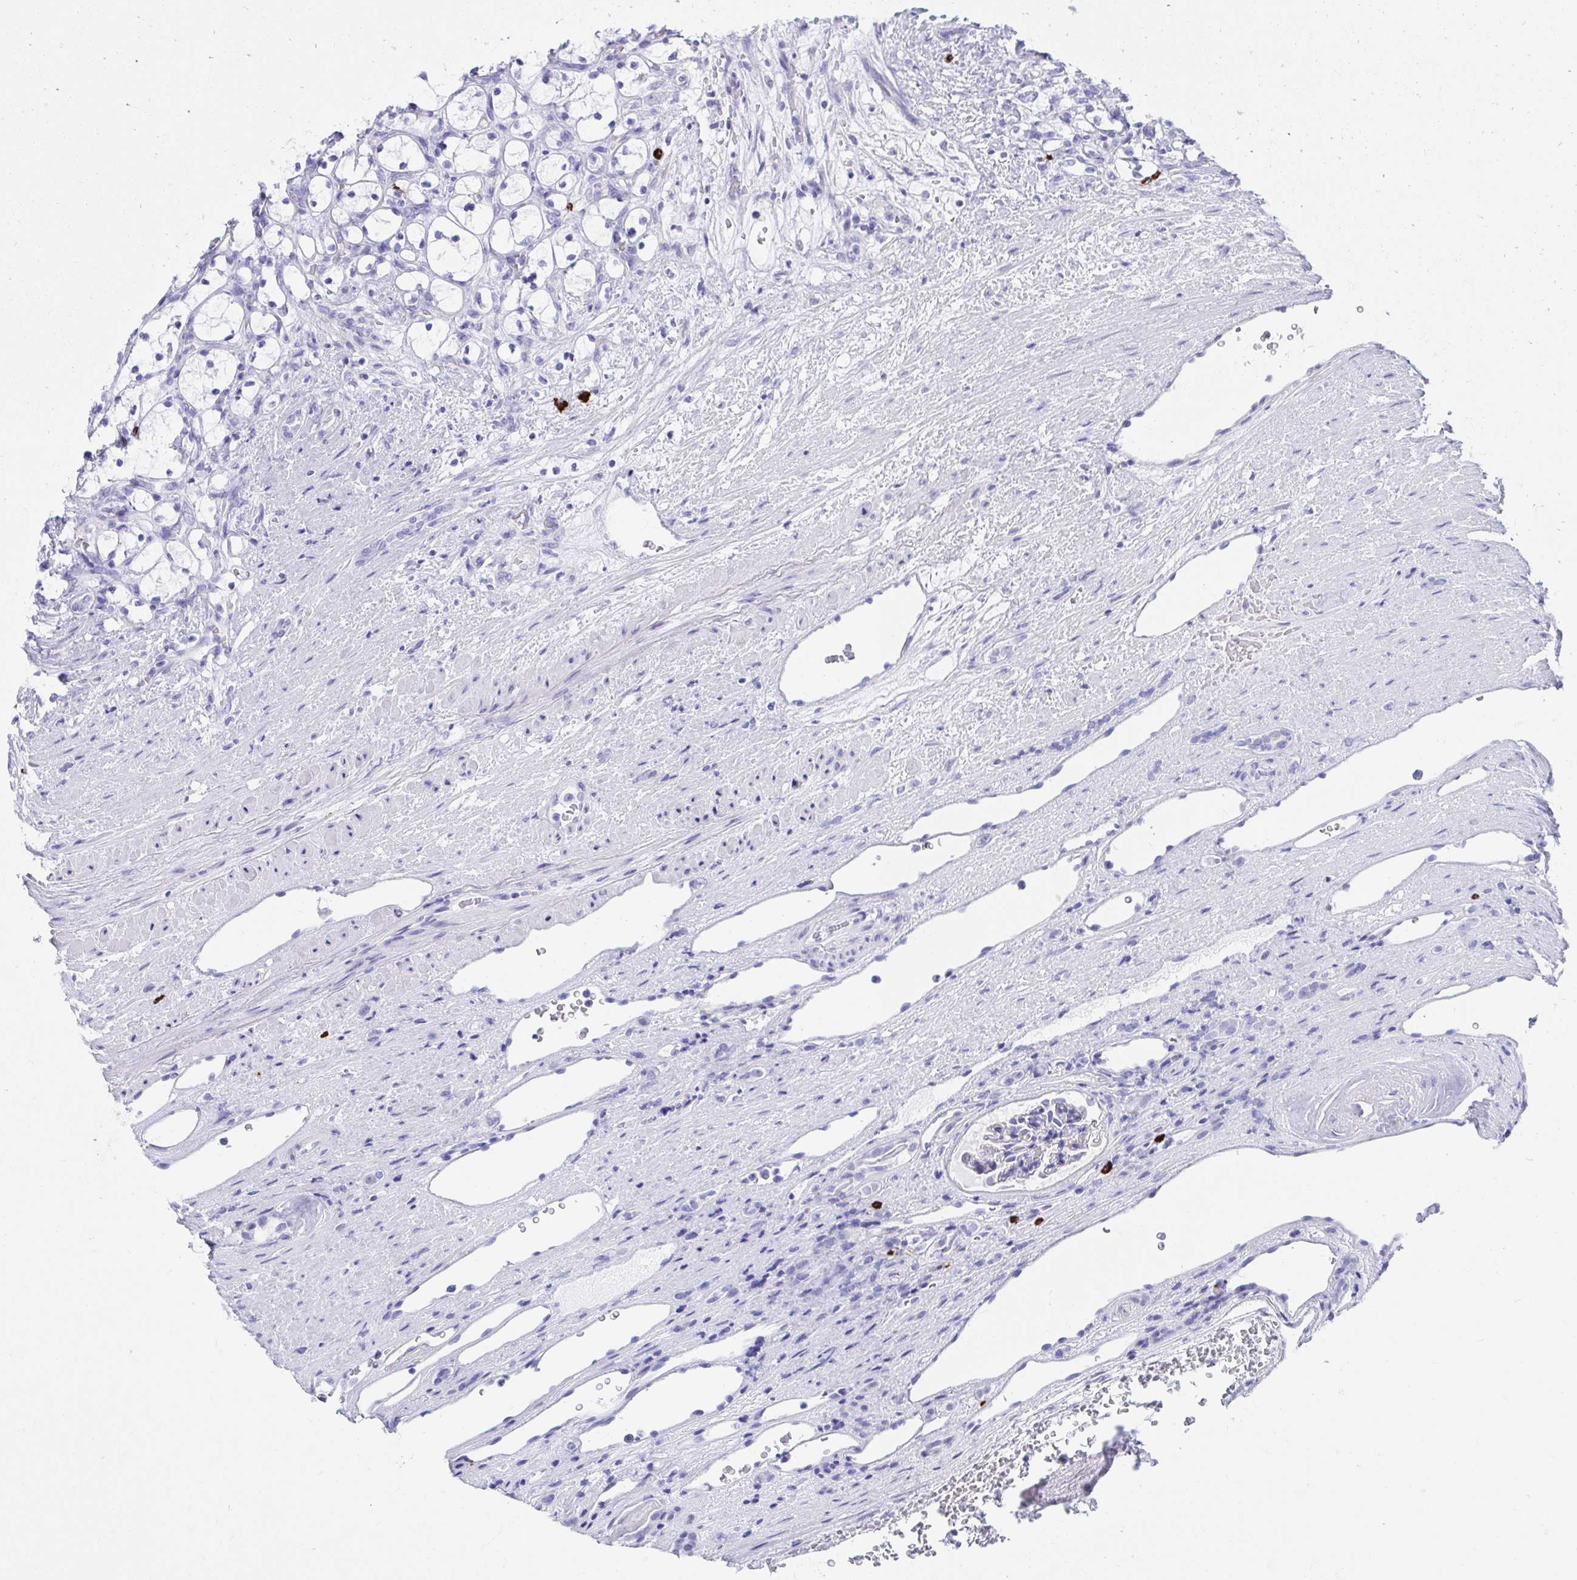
{"staining": {"intensity": "negative", "quantity": "none", "location": "none"}, "tissue": "renal cancer", "cell_type": "Tumor cells", "image_type": "cancer", "snomed": [{"axis": "morphology", "description": "Adenocarcinoma, NOS"}, {"axis": "topography", "description": "Kidney"}], "caption": "High power microscopy histopathology image of an immunohistochemistry micrograph of renal cancer, revealing no significant expression in tumor cells.", "gene": "SHISA8", "patient": {"sex": "female", "age": 69}}